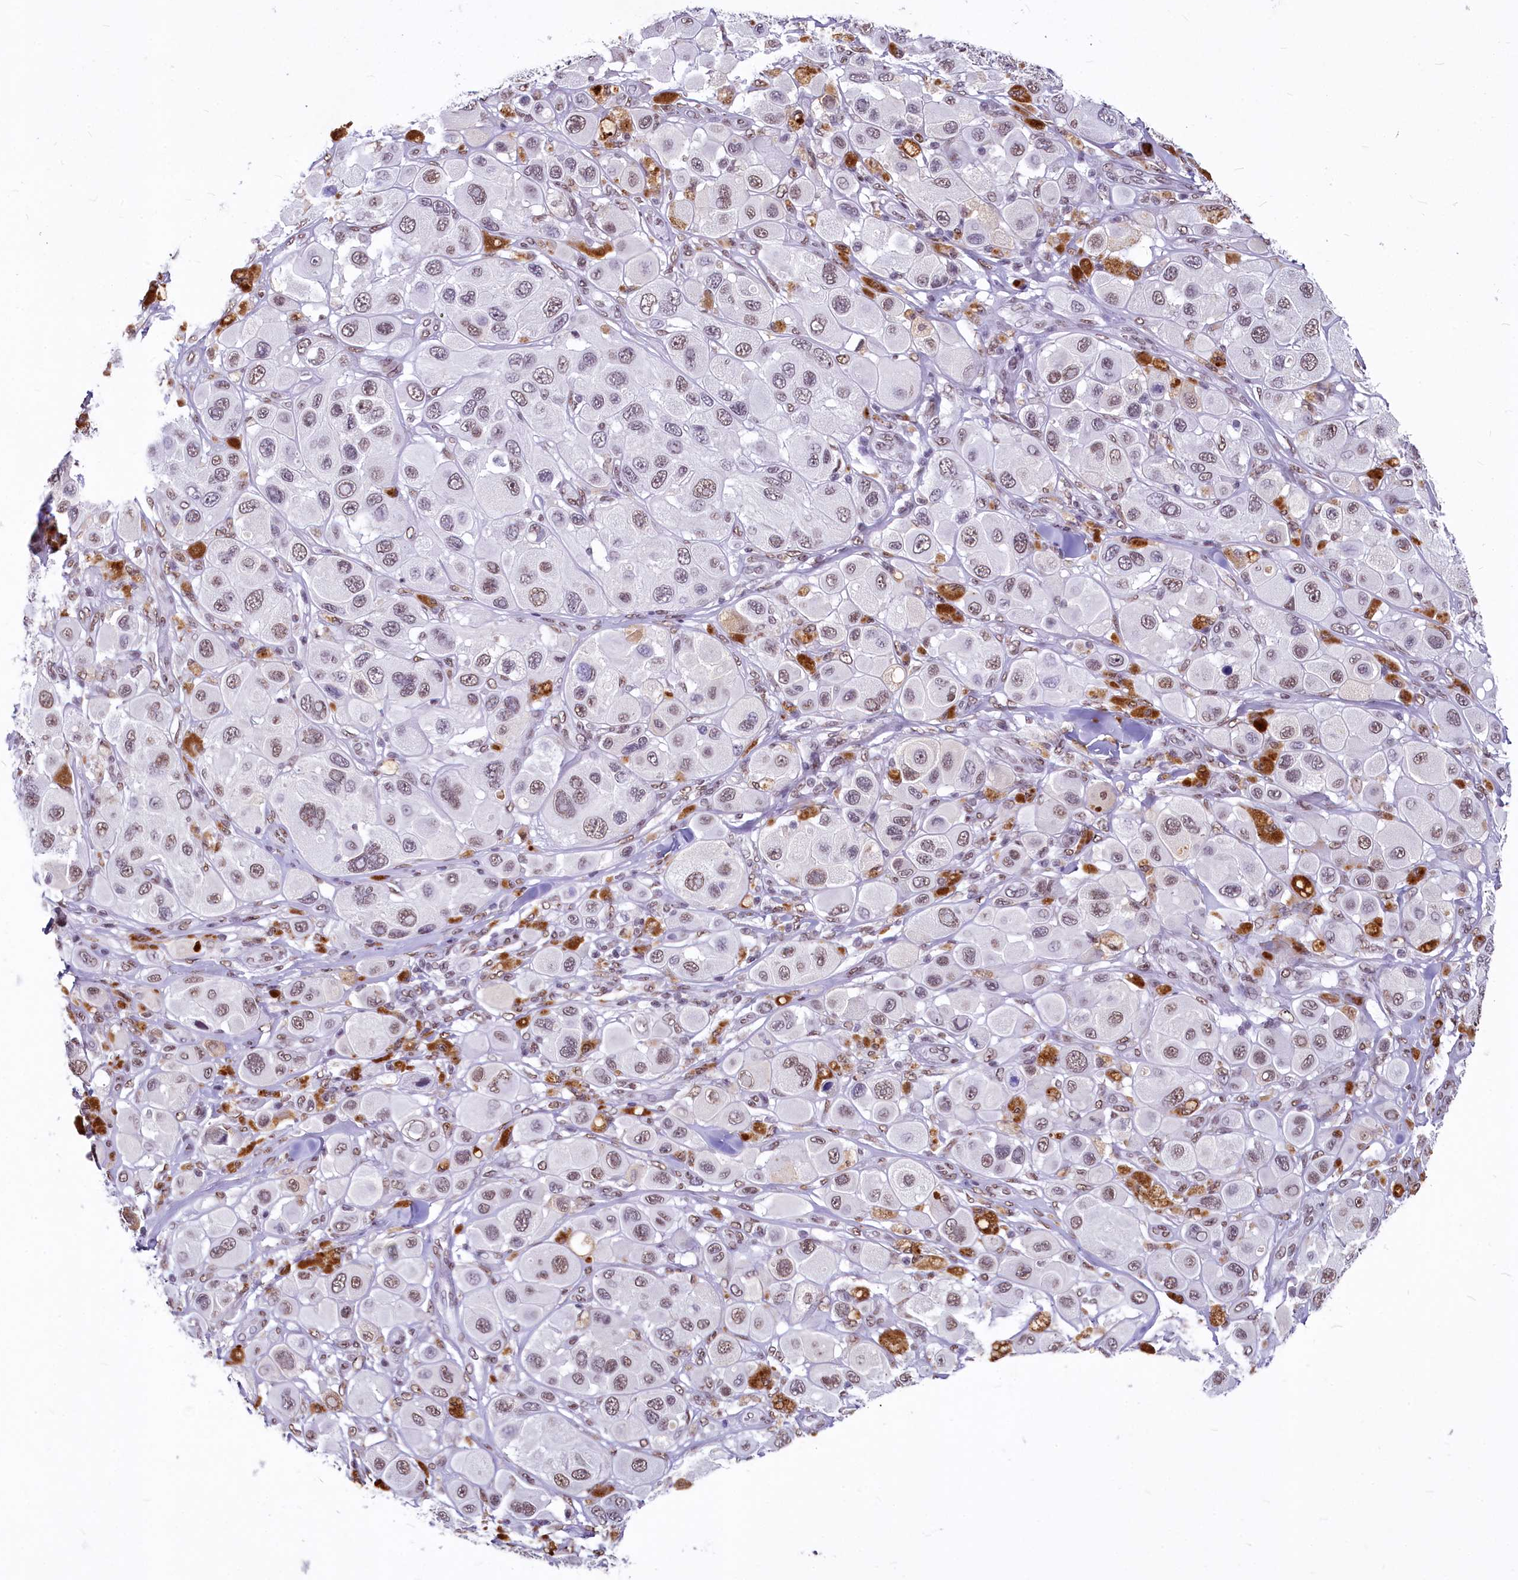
{"staining": {"intensity": "weak", "quantity": ">75%", "location": "nuclear"}, "tissue": "melanoma", "cell_type": "Tumor cells", "image_type": "cancer", "snomed": [{"axis": "morphology", "description": "Malignant melanoma, Metastatic site"}, {"axis": "topography", "description": "Skin"}], "caption": "A photomicrograph of malignant melanoma (metastatic site) stained for a protein displays weak nuclear brown staining in tumor cells.", "gene": "PARPBP", "patient": {"sex": "male", "age": 41}}